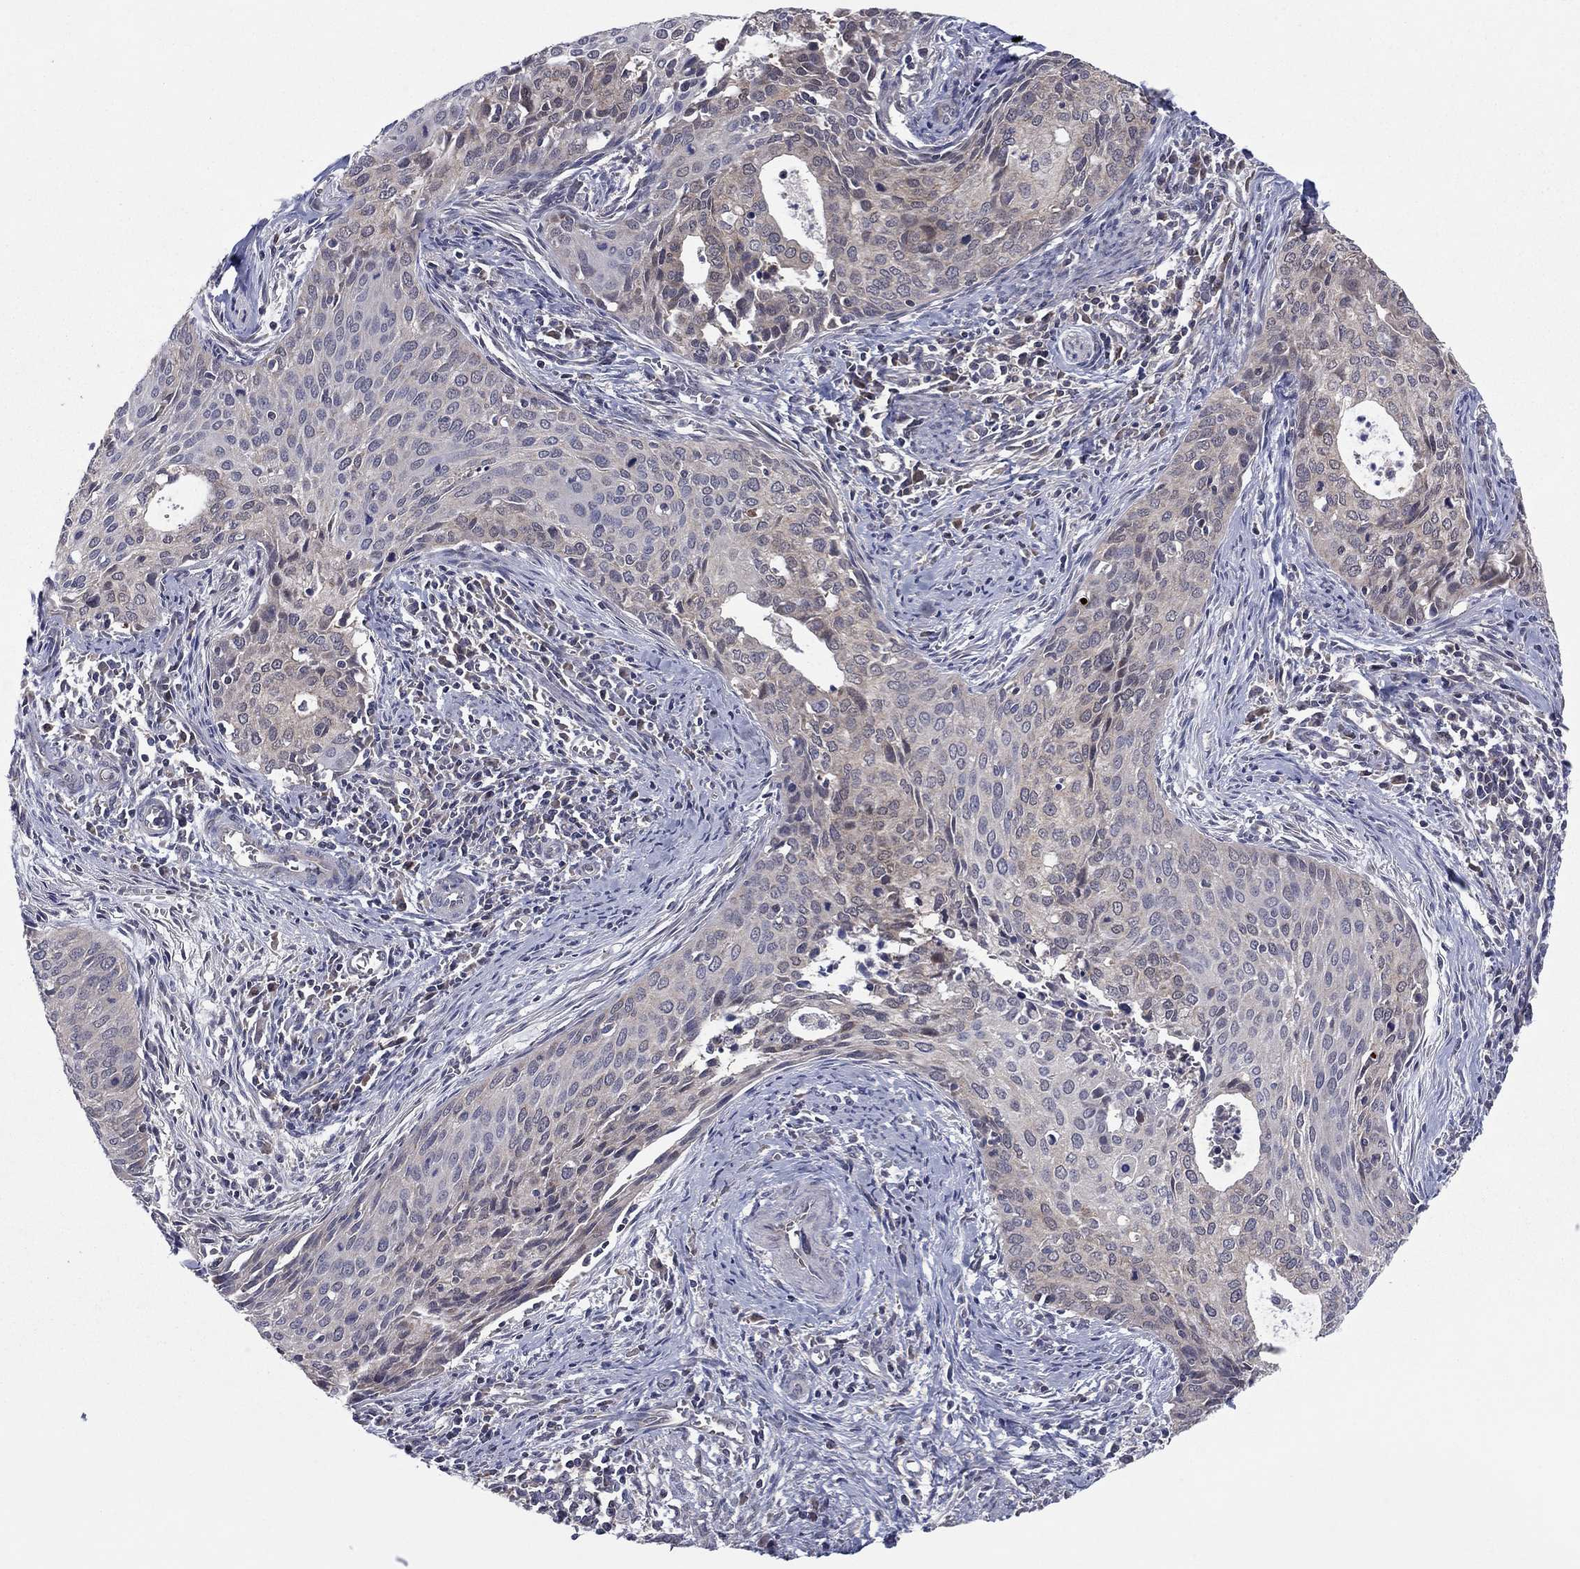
{"staining": {"intensity": "weak", "quantity": "<25%", "location": "cytoplasmic/membranous"}, "tissue": "cervical cancer", "cell_type": "Tumor cells", "image_type": "cancer", "snomed": [{"axis": "morphology", "description": "Squamous cell carcinoma, NOS"}, {"axis": "topography", "description": "Cervix"}], "caption": "This micrograph is of cervical squamous cell carcinoma stained with IHC to label a protein in brown with the nuclei are counter-stained blue. There is no positivity in tumor cells.", "gene": "GRHPR", "patient": {"sex": "female", "age": 29}}